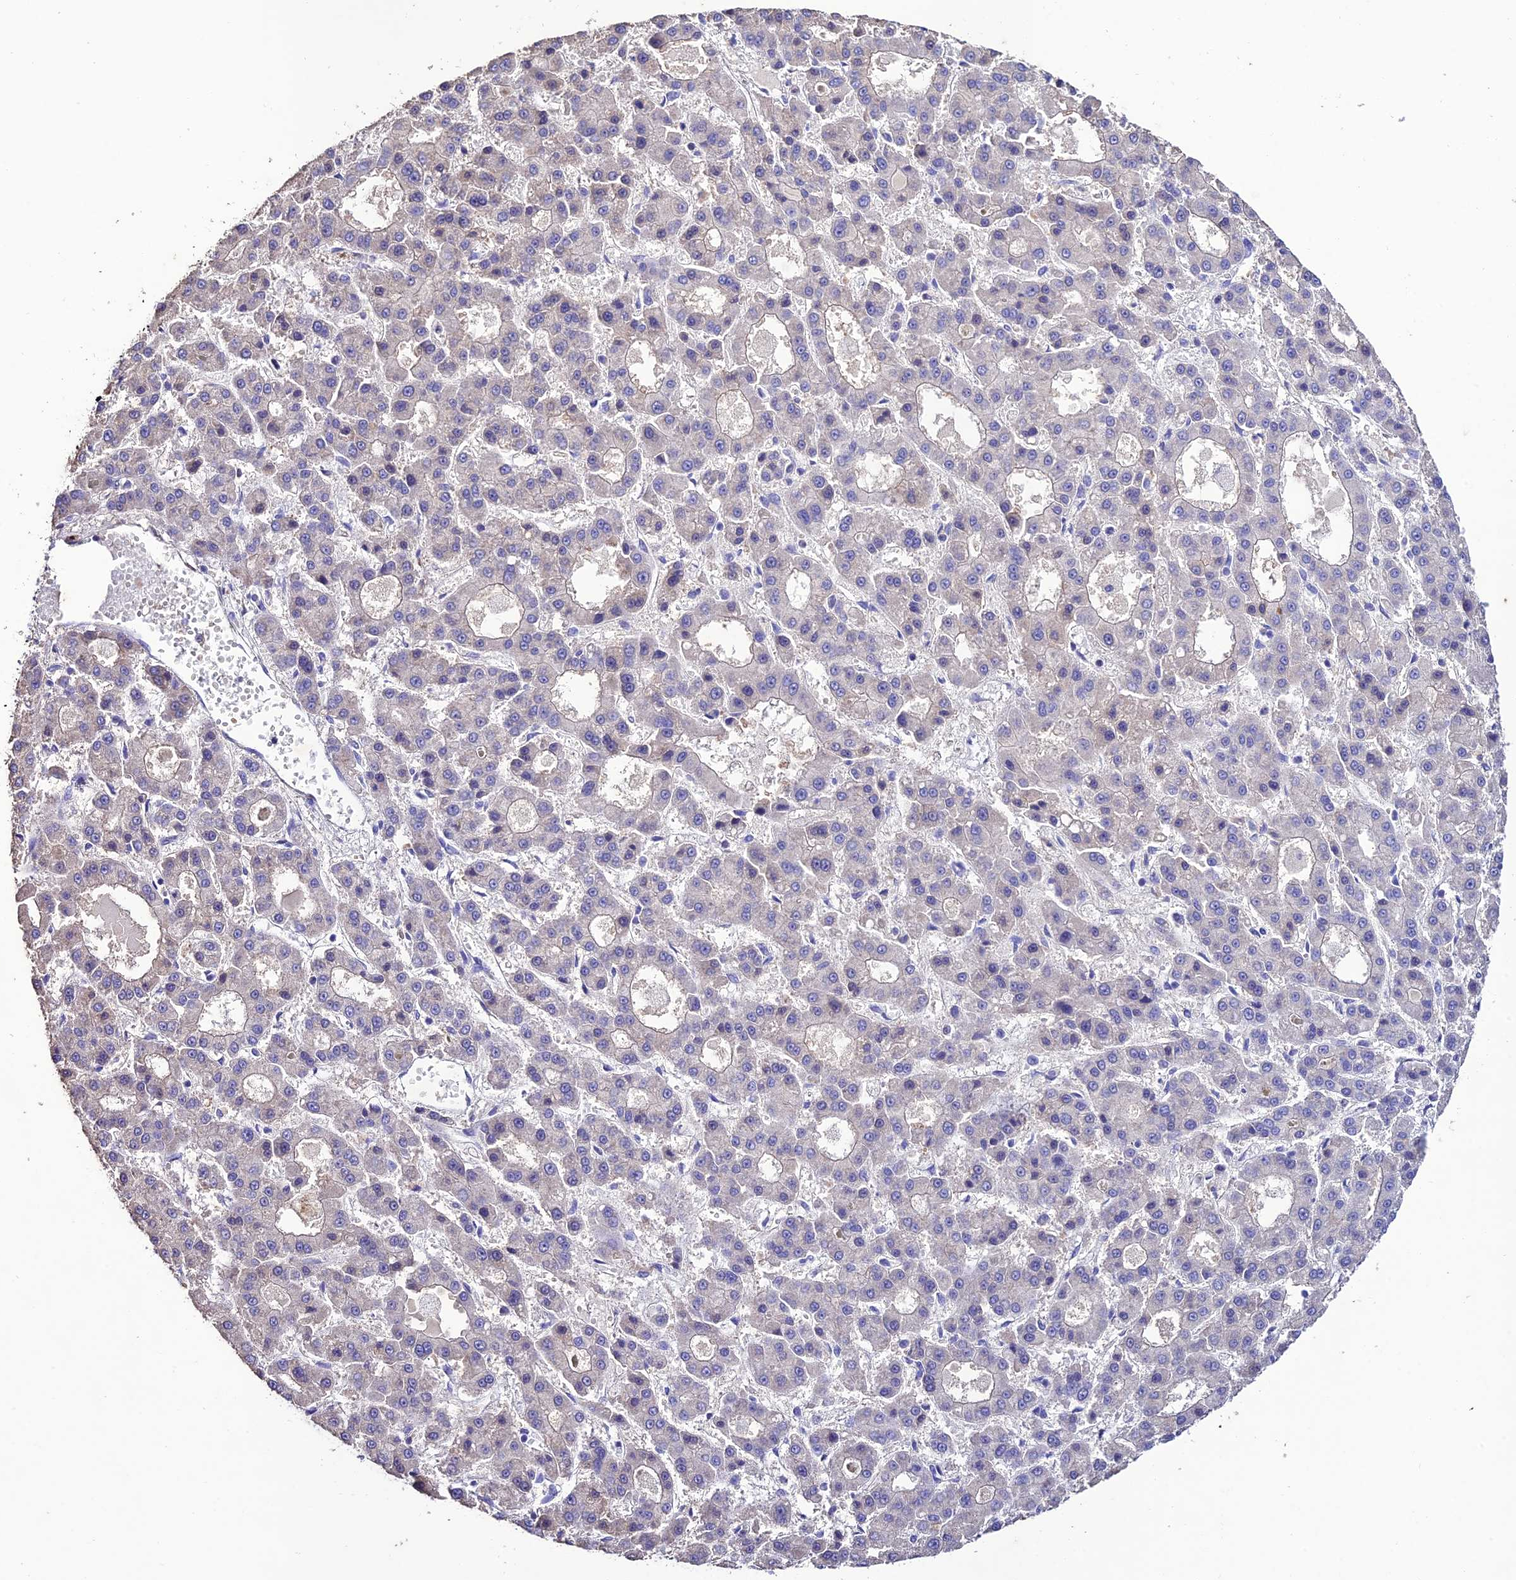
{"staining": {"intensity": "negative", "quantity": "none", "location": "none"}, "tissue": "liver cancer", "cell_type": "Tumor cells", "image_type": "cancer", "snomed": [{"axis": "morphology", "description": "Carcinoma, Hepatocellular, NOS"}, {"axis": "topography", "description": "Liver"}], "caption": "An IHC histopathology image of liver cancer is shown. There is no staining in tumor cells of liver cancer.", "gene": "NLRP6", "patient": {"sex": "male", "age": 70}}